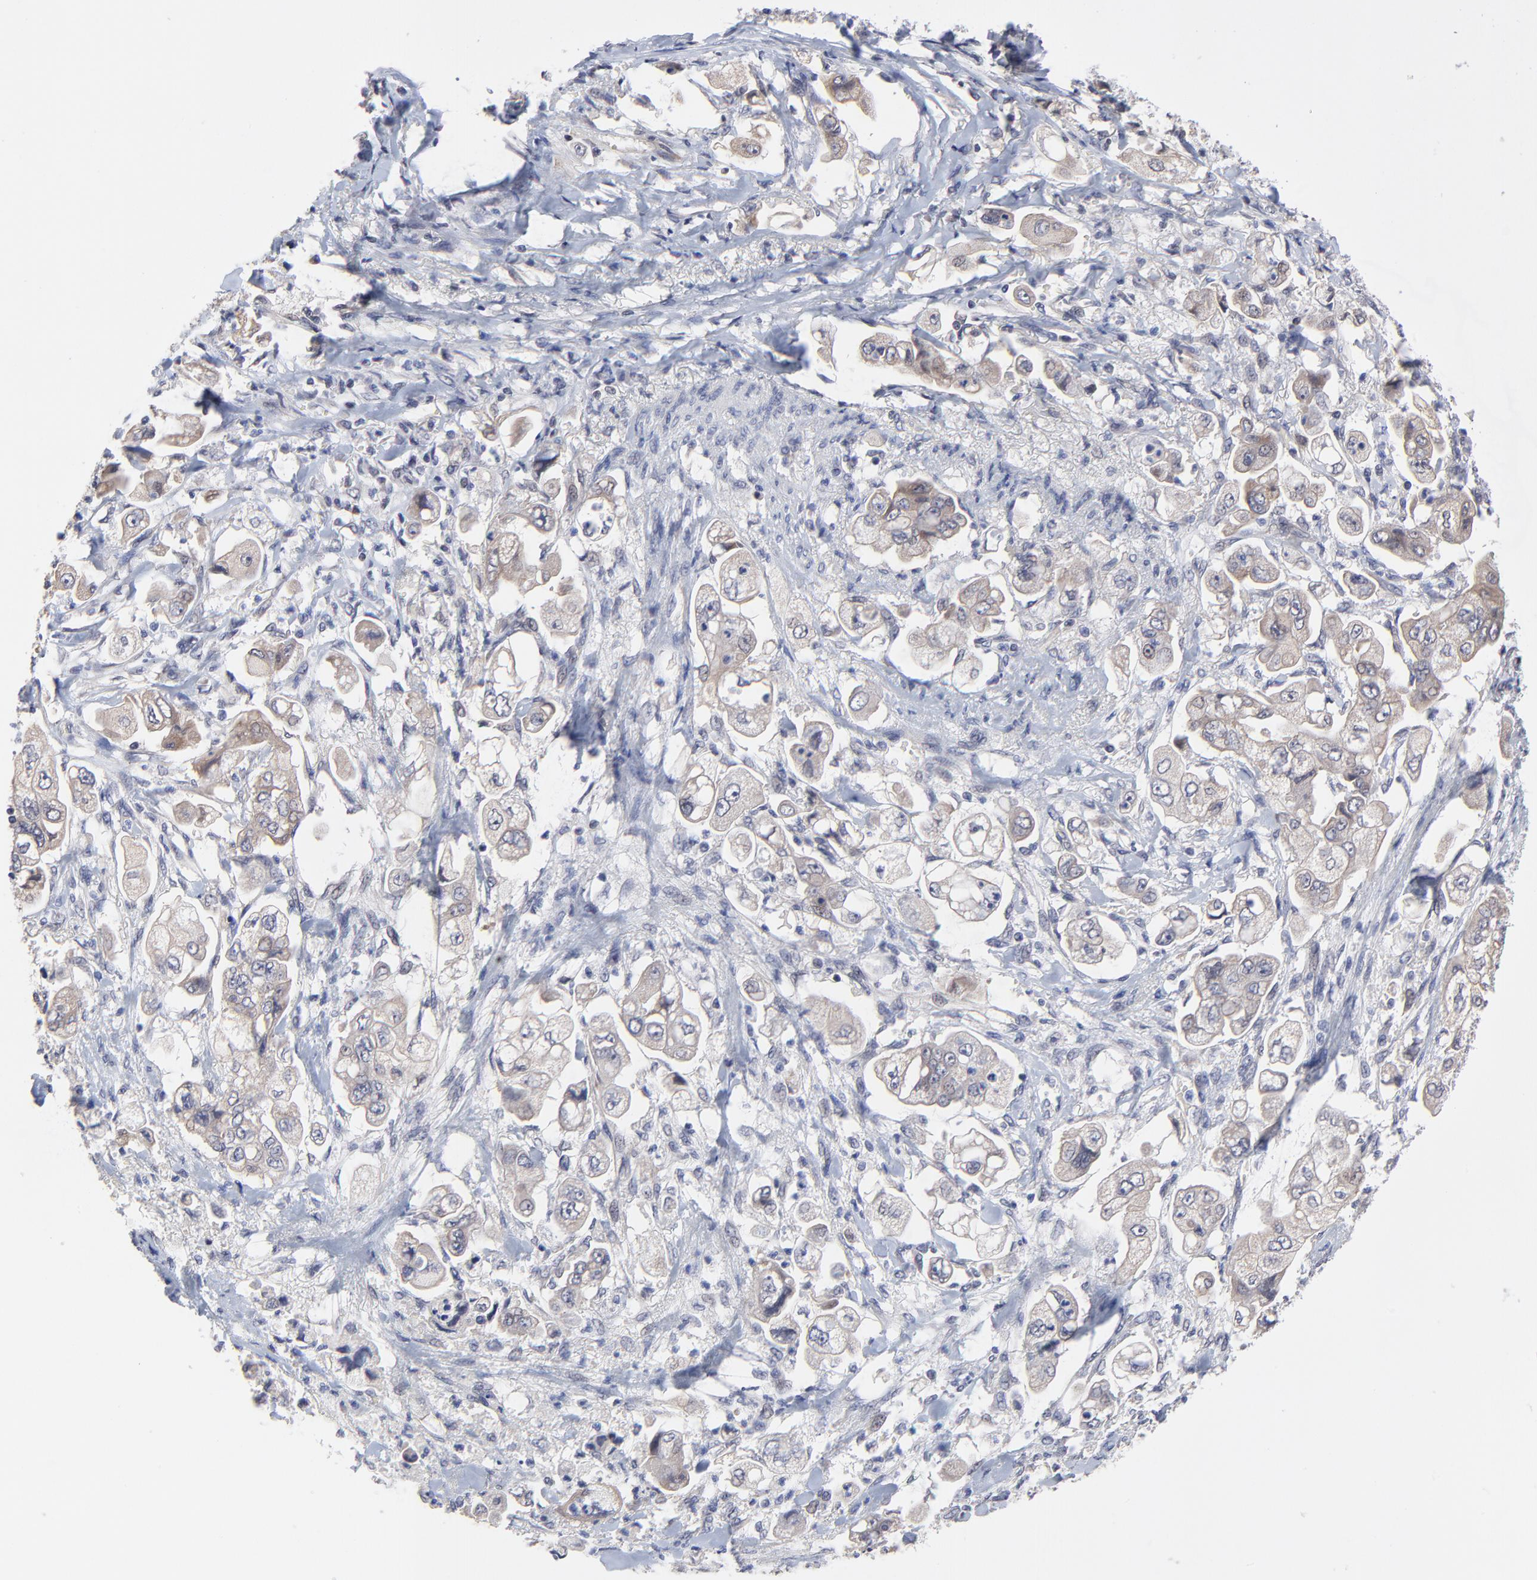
{"staining": {"intensity": "weak", "quantity": ">75%", "location": "cytoplasmic/membranous"}, "tissue": "stomach cancer", "cell_type": "Tumor cells", "image_type": "cancer", "snomed": [{"axis": "morphology", "description": "Adenocarcinoma, NOS"}, {"axis": "topography", "description": "Stomach"}], "caption": "Protein expression analysis of stomach cancer demonstrates weak cytoplasmic/membranous positivity in about >75% of tumor cells.", "gene": "FBXO8", "patient": {"sex": "male", "age": 62}}